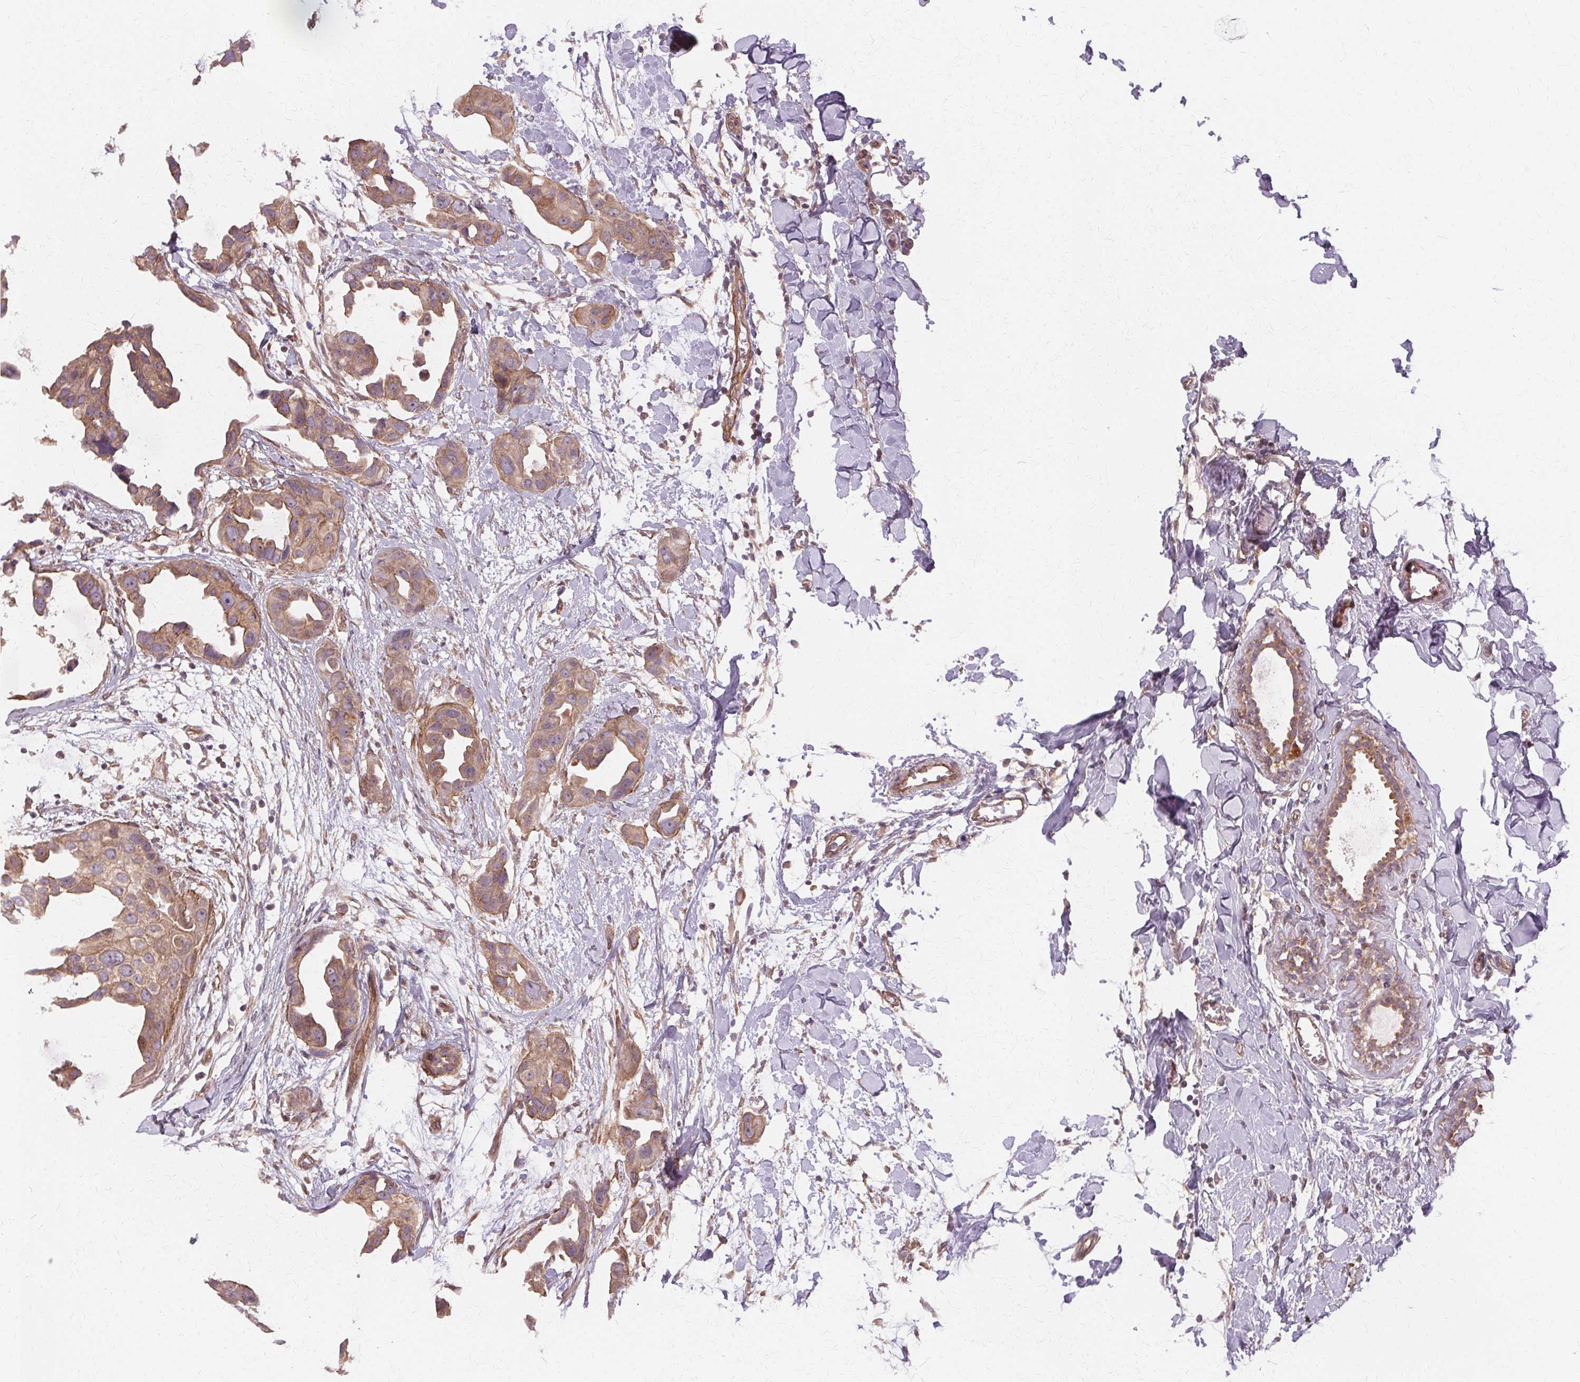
{"staining": {"intensity": "moderate", "quantity": ">75%", "location": "cytoplasmic/membranous"}, "tissue": "breast cancer", "cell_type": "Tumor cells", "image_type": "cancer", "snomed": [{"axis": "morphology", "description": "Duct carcinoma"}, {"axis": "topography", "description": "Breast"}], "caption": "DAB immunohistochemical staining of invasive ductal carcinoma (breast) displays moderate cytoplasmic/membranous protein staining in approximately >75% of tumor cells. (DAB IHC, brown staining for protein, blue staining for nuclei).", "gene": "USP8", "patient": {"sex": "female", "age": 38}}